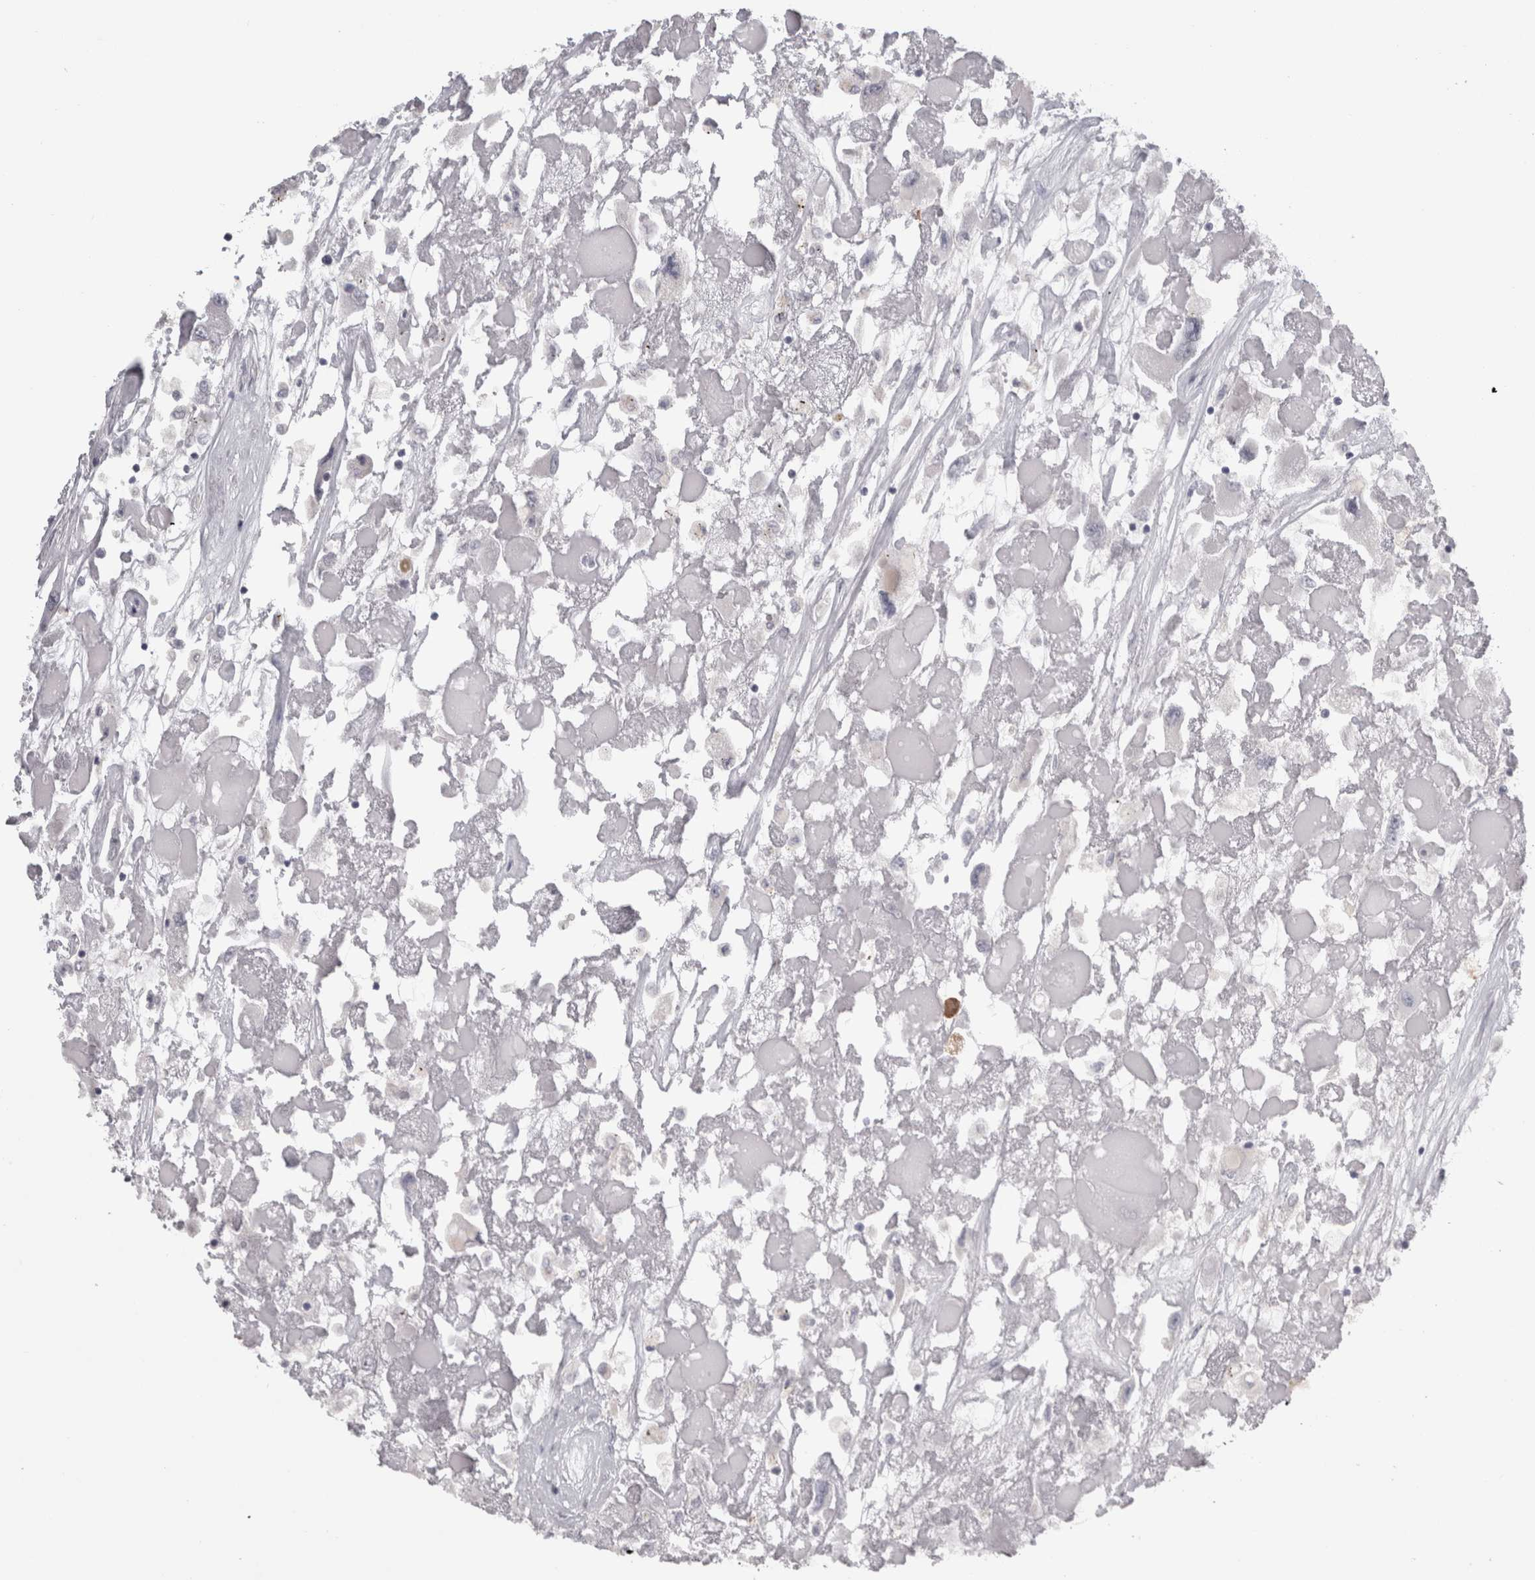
{"staining": {"intensity": "negative", "quantity": "none", "location": "none"}, "tissue": "renal cancer", "cell_type": "Tumor cells", "image_type": "cancer", "snomed": [{"axis": "morphology", "description": "Adenocarcinoma, NOS"}, {"axis": "topography", "description": "Kidney"}], "caption": "The histopathology image shows no significant positivity in tumor cells of adenocarcinoma (renal). (DAB IHC with hematoxylin counter stain).", "gene": "TCAP", "patient": {"sex": "female", "age": 52}}